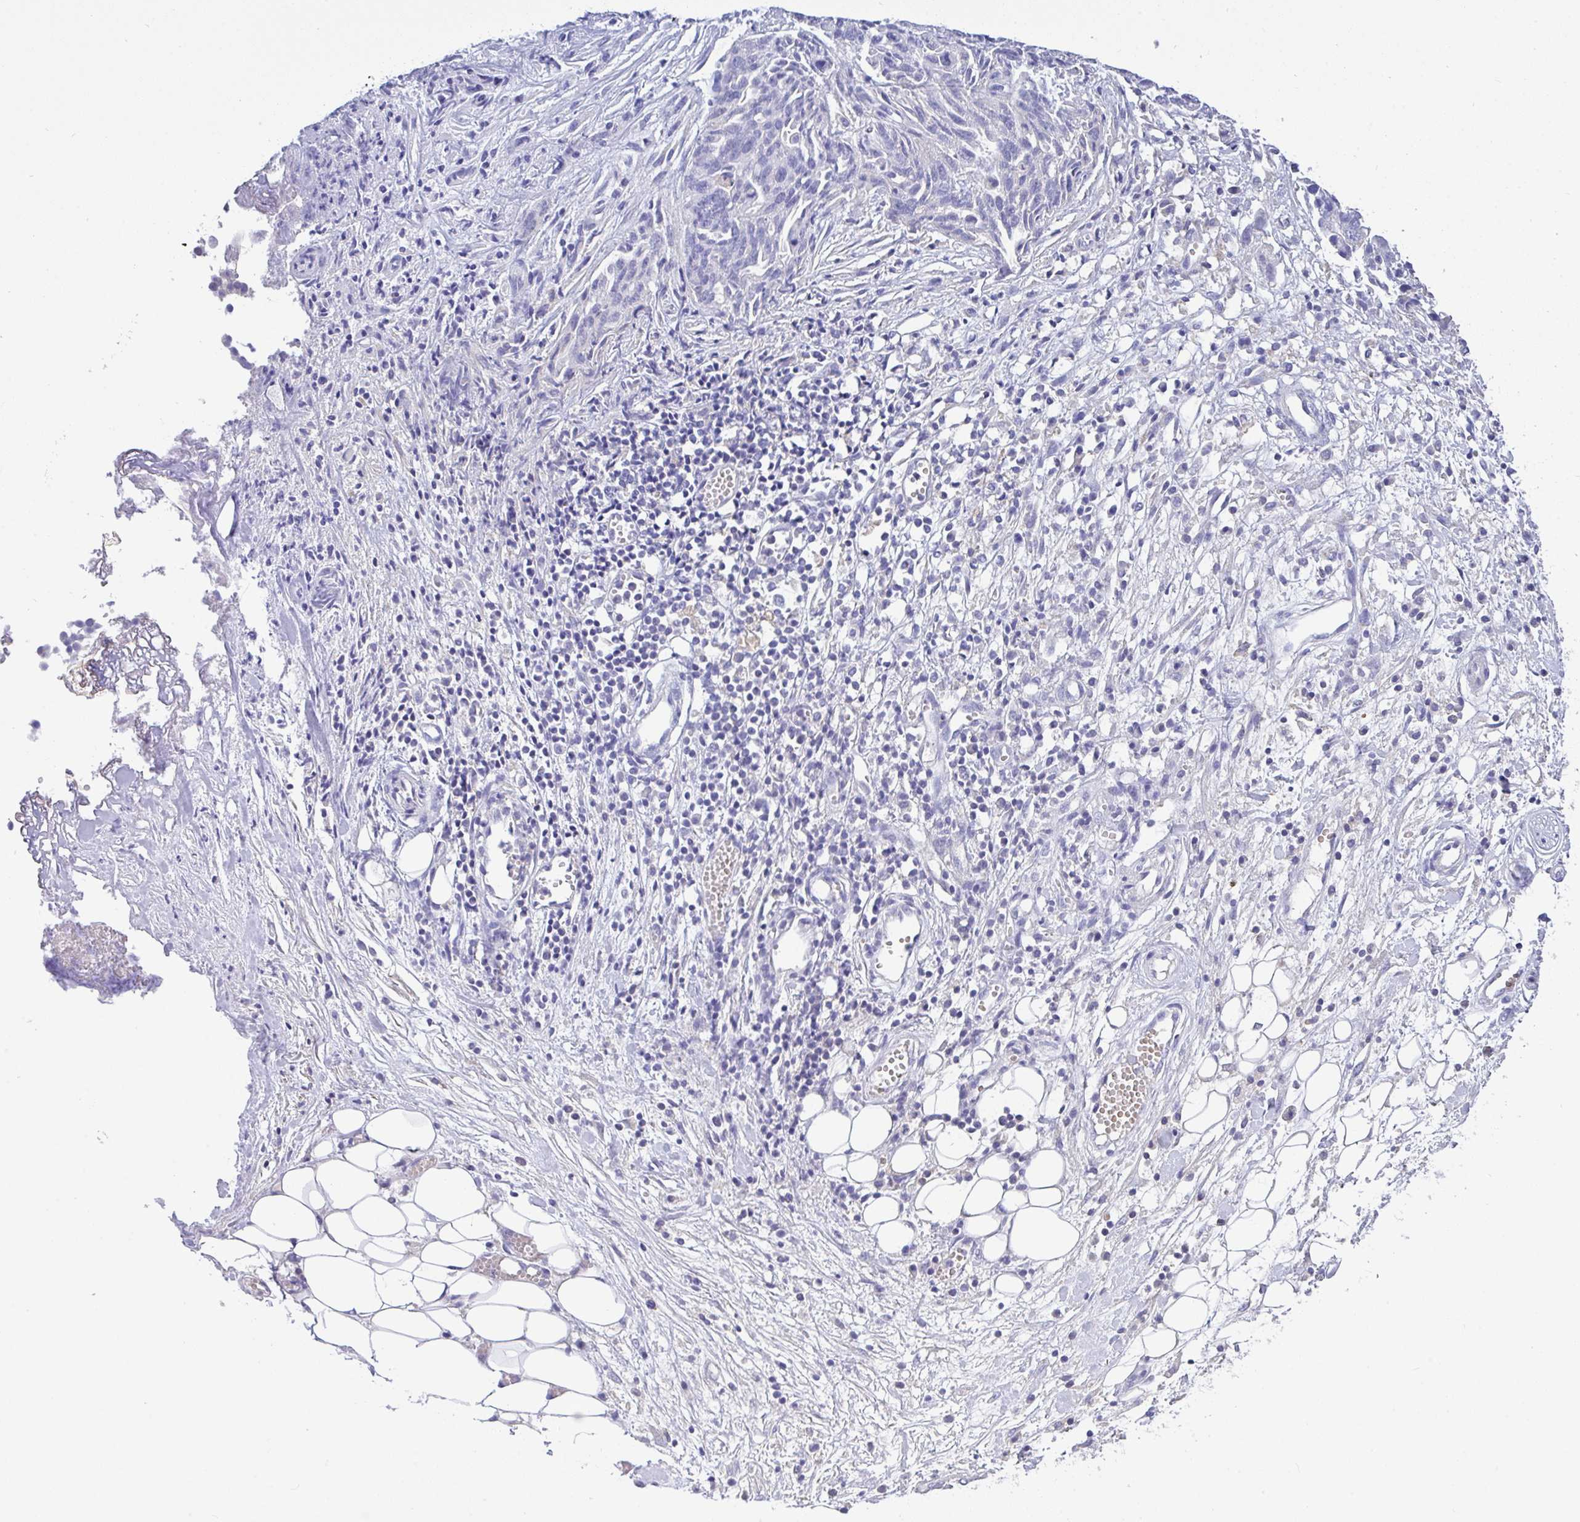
{"staining": {"intensity": "negative", "quantity": "none", "location": "none"}, "tissue": "ovarian cancer", "cell_type": "Tumor cells", "image_type": "cancer", "snomed": [{"axis": "morphology", "description": "Cystadenocarcinoma, serous, NOS"}, {"axis": "topography", "description": "Soft tissue"}, {"axis": "topography", "description": "Ovary"}], "caption": "Immunohistochemistry (IHC) of human serous cystadenocarcinoma (ovarian) demonstrates no staining in tumor cells.", "gene": "CA10", "patient": {"sex": "female", "age": 57}}